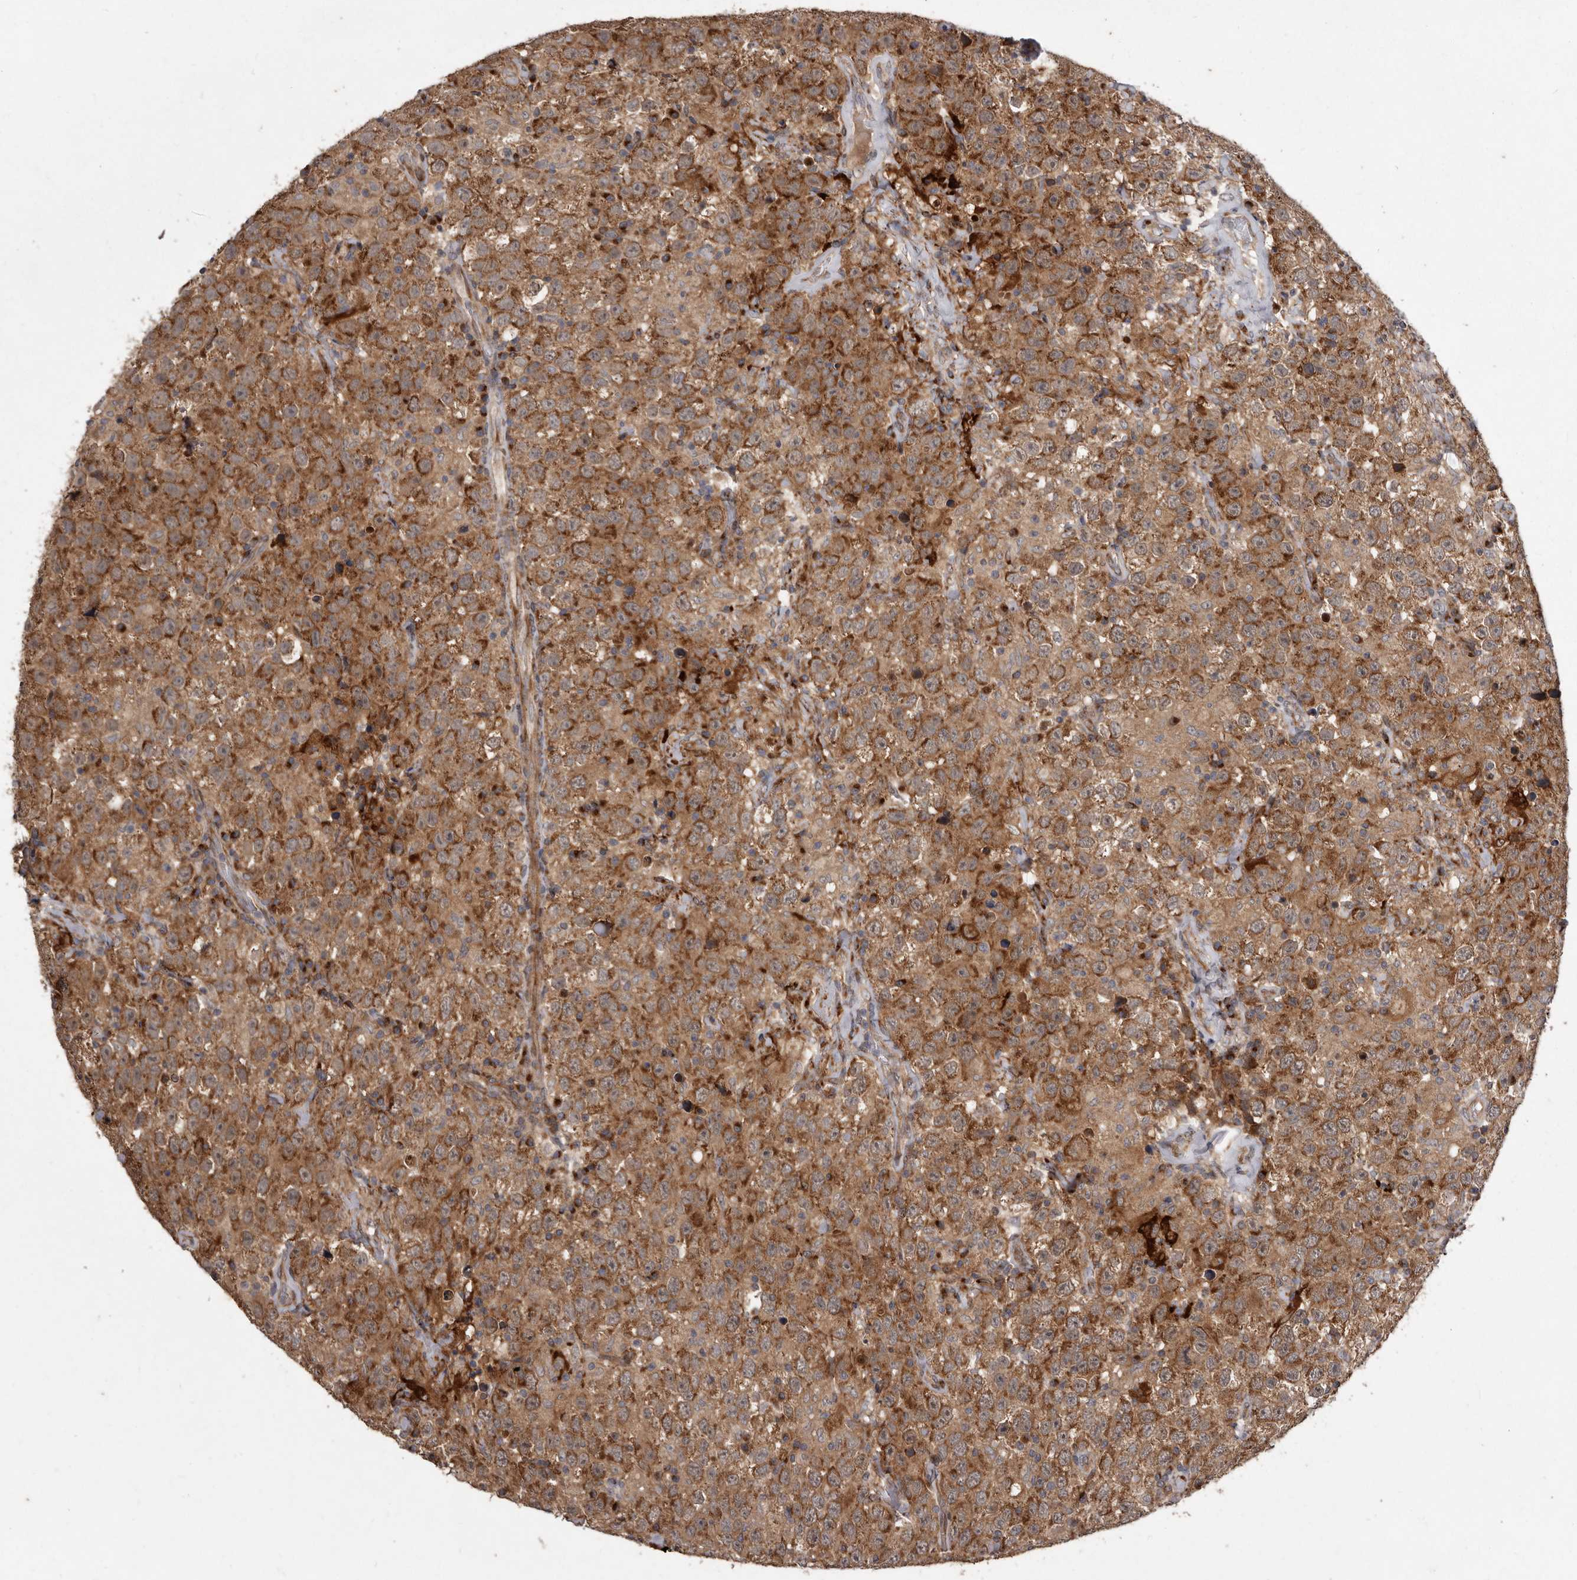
{"staining": {"intensity": "moderate", "quantity": ">75%", "location": "cytoplasmic/membranous"}, "tissue": "testis cancer", "cell_type": "Tumor cells", "image_type": "cancer", "snomed": [{"axis": "morphology", "description": "Seminoma, NOS"}, {"axis": "topography", "description": "Testis"}], "caption": "Testis seminoma stained with DAB (3,3'-diaminobenzidine) immunohistochemistry (IHC) shows medium levels of moderate cytoplasmic/membranous expression in about >75% of tumor cells.", "gene": "FLAD1", "patient": {"sex": "male", "age": 41}}